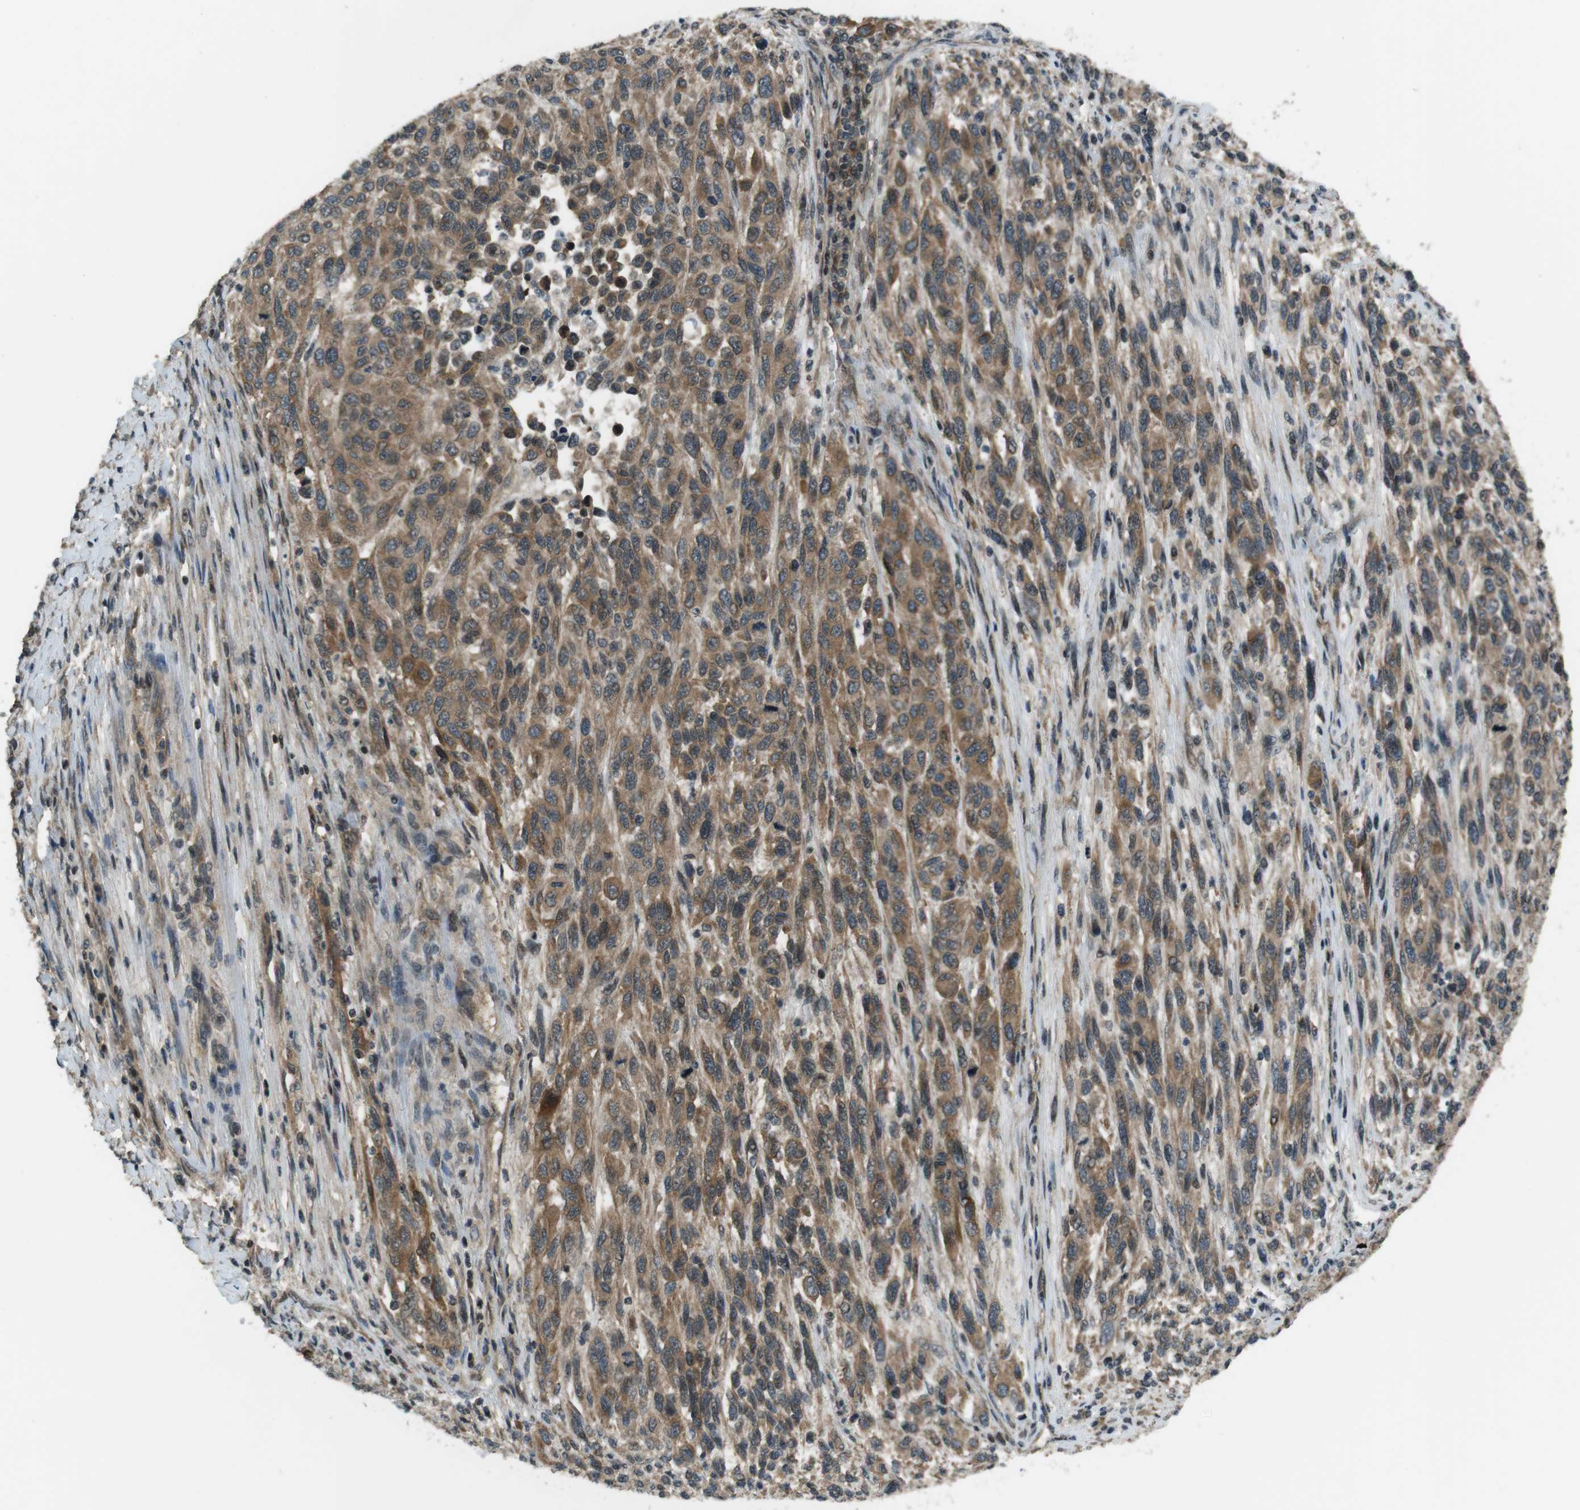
{"staining": {"intensity": "moderate", "quantity": ">75%", "location": "cytoplasmic/membranous,nuclear"}, "tissue": "melanoma", "cell_type": "Tumor cells", "image_type": "cancer", "snomed": [{"axis": "morphology", "description": "Malignant melanoma, Metastatic site"}, {"axis": "topography", "description": "Lymph node"}], "caption": "Immunohistochemistry photomicrograph of neoplastic tissue: human malignant melanoma (metastatic site) stained using IHC shows medium levels of moderate protein expression localized specifically in the cytoplasmic/membranous and nuclear of tumor cells, appearing as a cytoplasmic/membranous and nuclear brown color.", "gene": "TIAM2", "patient": {"sex": "male", "age": 61}}